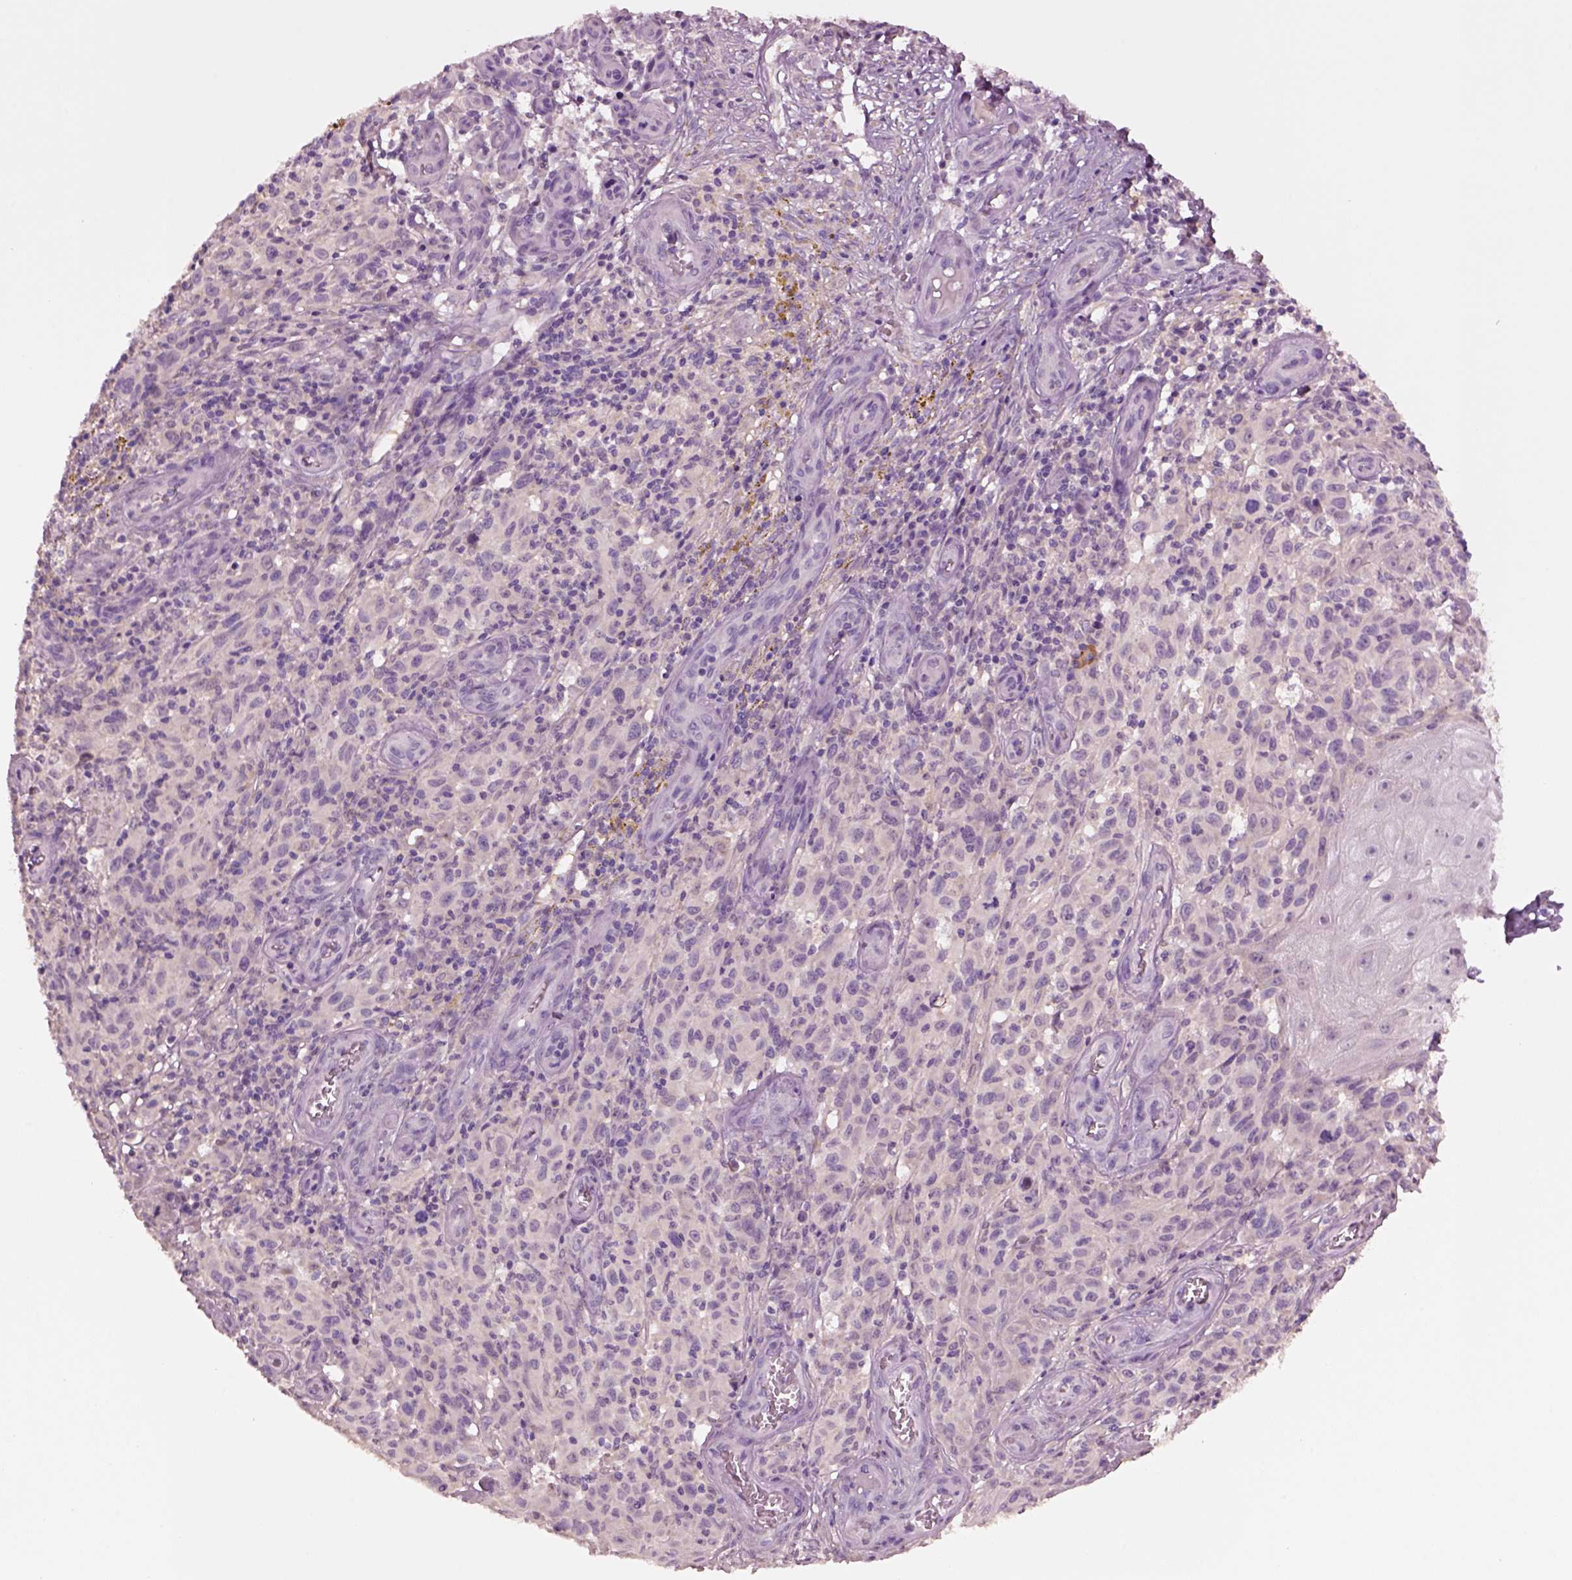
{"staining": {"intensity": "negative", "quantity": "none", "location": "none"}, "tissue": "melanoma", "cell_type": "Tumor cells", "image_type": "cancer", "snomed": [{"axis": "morphology", "description": "Malignant melanoma, NOS"}, {"axis": "topography", "description": "Skin"}], "caption": "Immunohistochemistry image of melanoma stained for a protein (brown), which demonstrates no staining in tumor cells. (DAB (3,3'-diaminobenzidine) immunohistochemistry with hematoxylin counter stain).", "gene": "CLPSL1", "patient": {"sex": "female", "age": 53}}